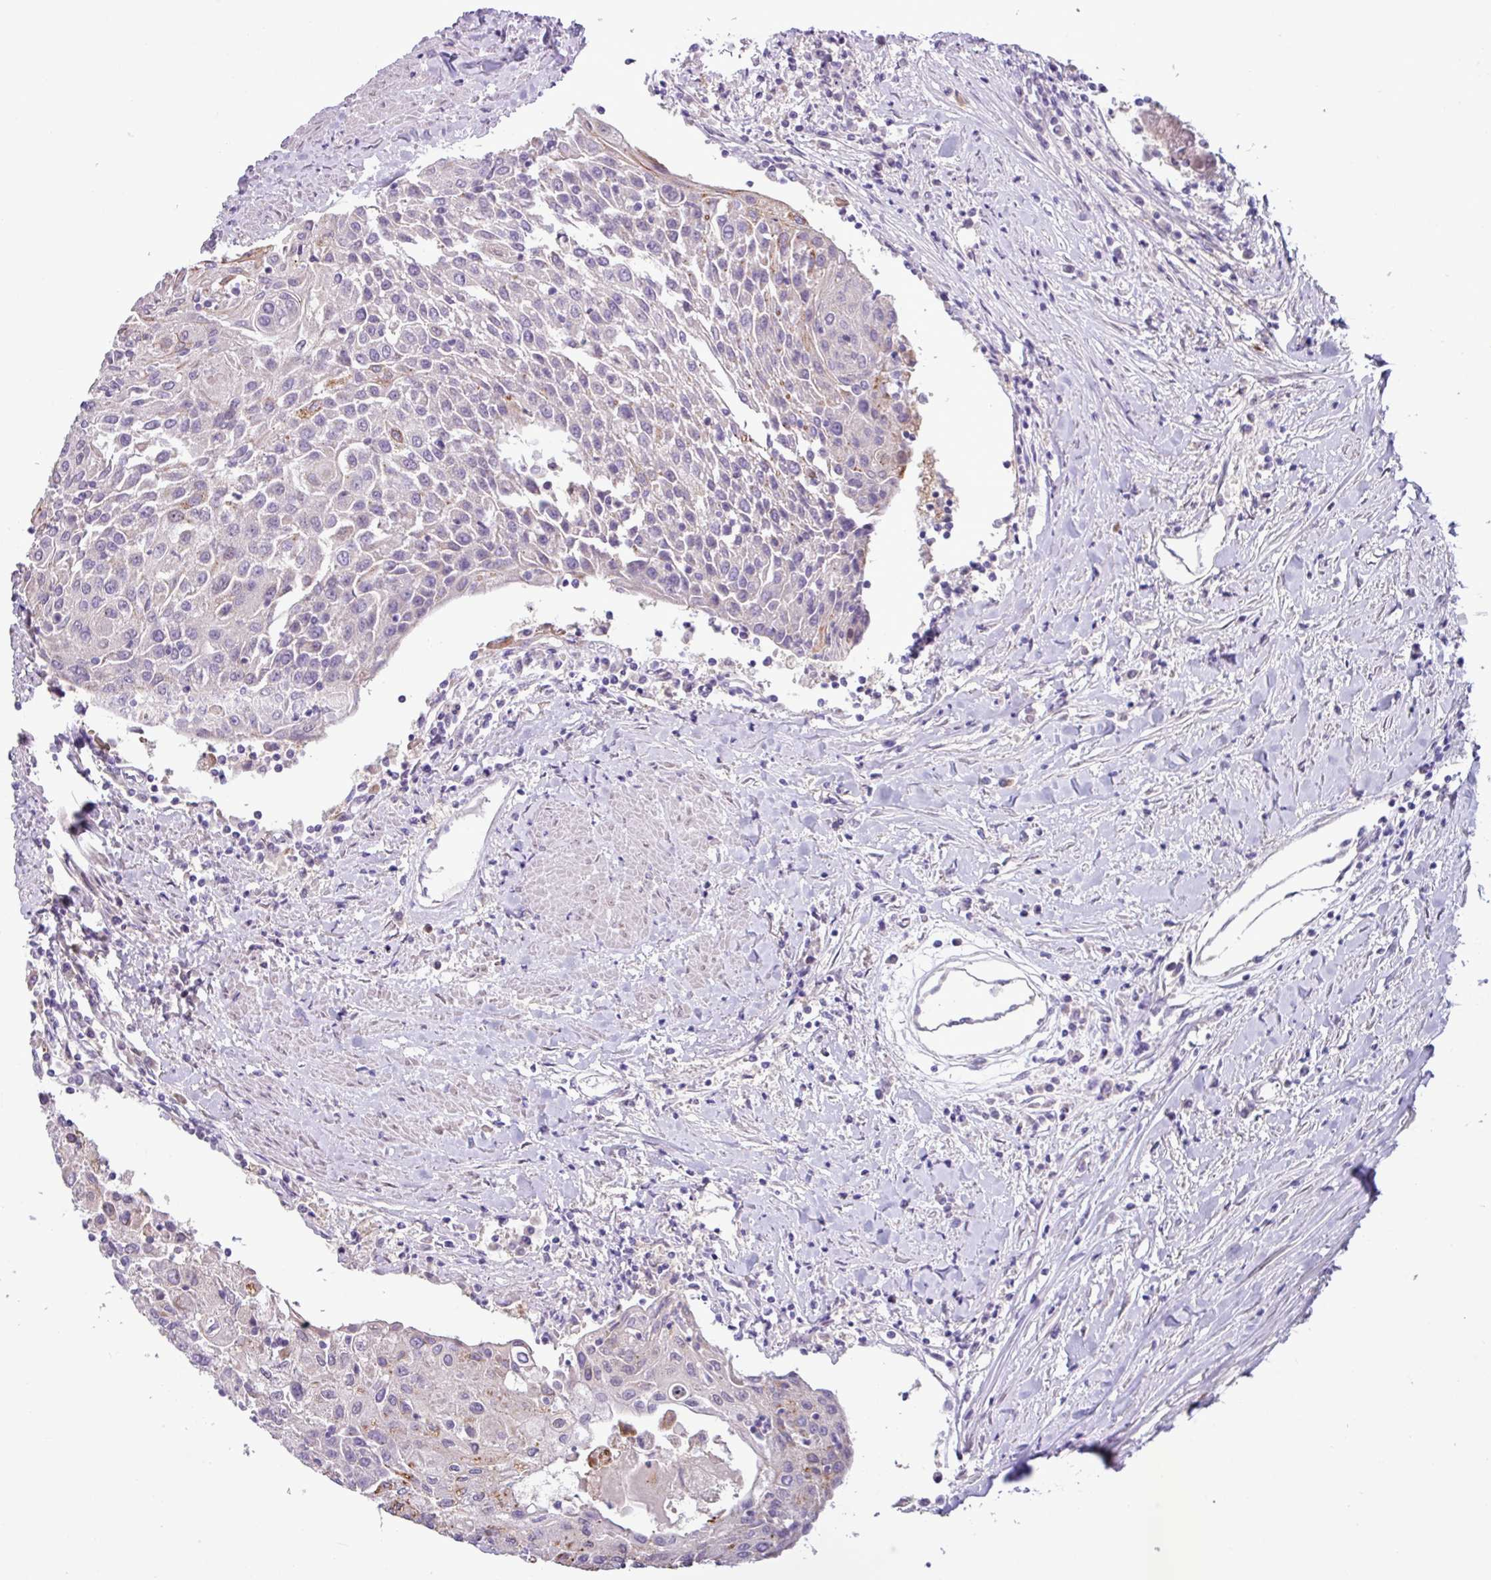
{"staining": {"intensity": "weak", "quantity": "<25%", "location": "cytoplasmic/membranous"}, "tissue": "urothelial cancer", "cell_type": "Tumor cells", "image_type": "cancer", "snomed": [{"axis": "morphology", "description": "Urothelial carcinoma, High grade"}, {"axis": "topography", "description": "Urinary bladder"}], "caption": "DAB (3,3'-diaminobenzidine) immunohistochemical staining of human urothelial carcinoma (high-grade) displays no significant staining in tumor cells.", "gene": "PNLDC1", "patient": {"sex": "female", "age": 85}}